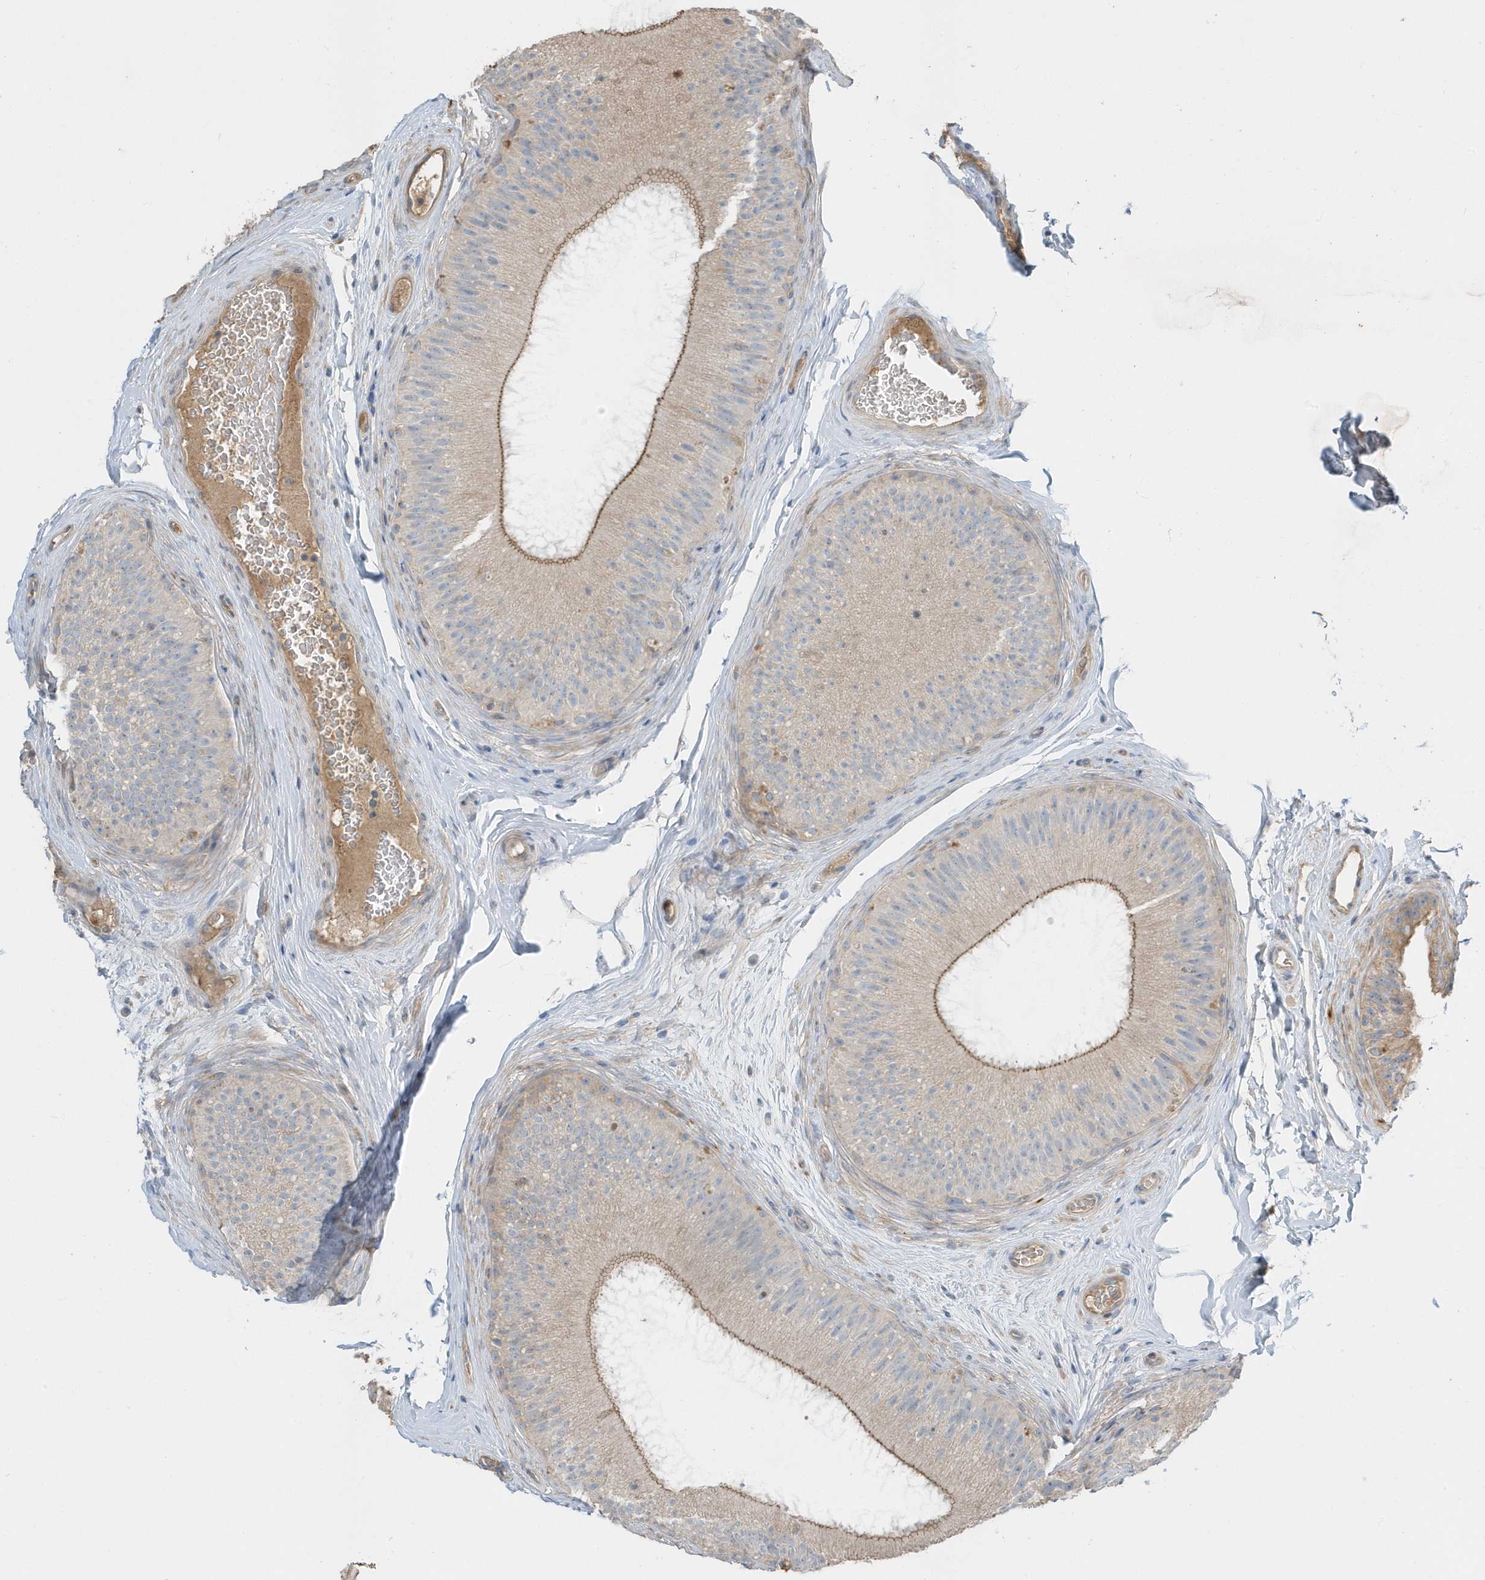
{"staining": {"intensity": "moderate", "quantity": "25%-75%", "location": "cytoplasmic/membranous"}, "tissue": "epididymis", "cell_type": "Glandular cells", "image_type": "normal", "snomed": [{"axis": "morphology", "description": "Normal tissue, NOS"}, {"axis": "topography", "description": "Epididymis"}], "caption": "Immunohistochemical staining of unremarkable epididymis shows medium levels of moderate cytoplasmic/membranous expression in approximately 25%-75% of glandular cells. The staining is performed using DAB brown chromogen to label protein expression. The nuclei are counter-stained blue using hematoxylin.", "gene": "USP53", "patient": {"sex": "male", "age": 45}}